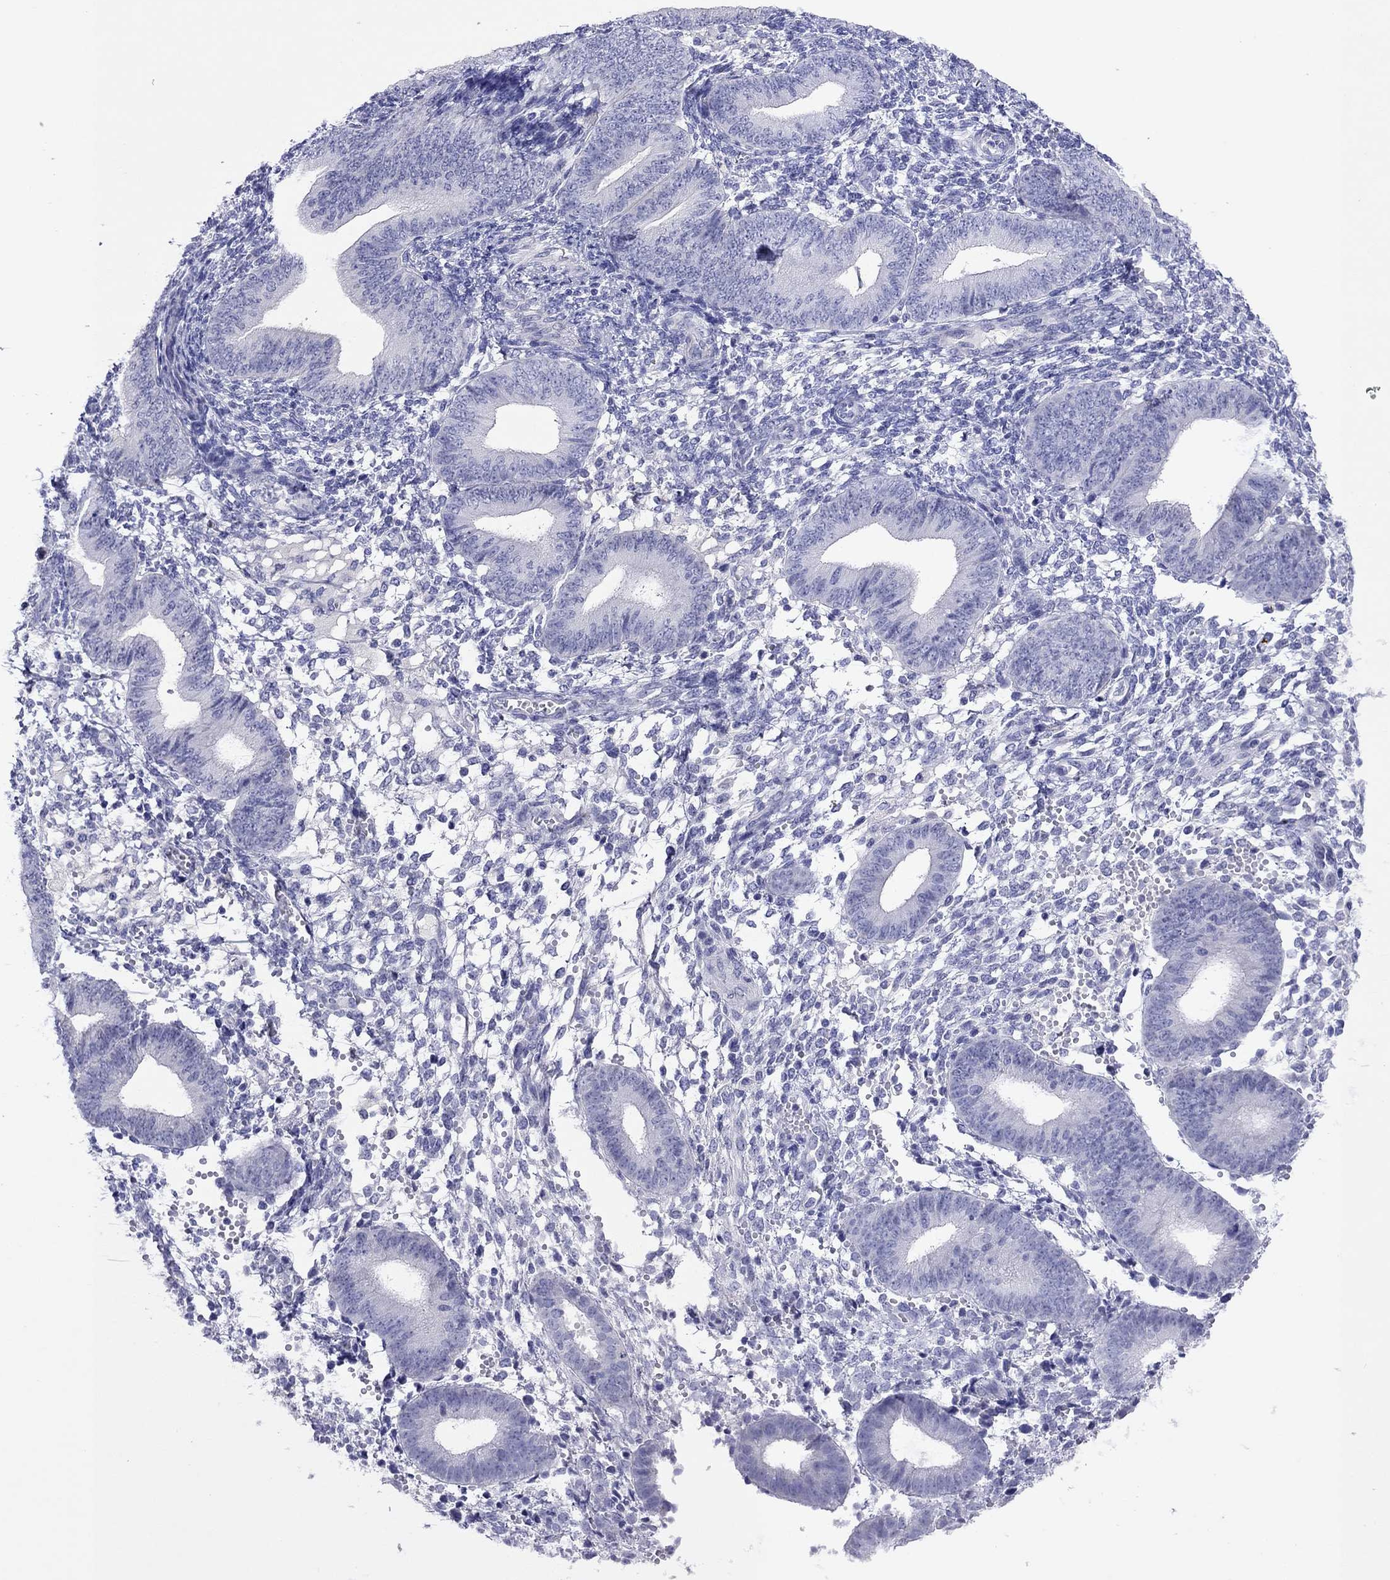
{"staining": {"intensity": "negative", "quantity": "none", "location": "none"}, "tissue": "endometrium", "cell_type": "Cells in endometrial stroma", "image_type": "normal", "snomed": [{"axis": "morphology", "description": "Normal tissue, NOS"}, {"axis": "topography", "description": "Endometrium"}], "caption": "High magnification brightfield microscopy of unremarkable endometrium stained with DAB (3,3'-diaminobenzidine) (brown) and counterstained with hematoxylin (blue): cells in endometrial stroma show no significant expression.", "gene": "CAPNS2", "patient": {"sex": "female", "age": 39}}